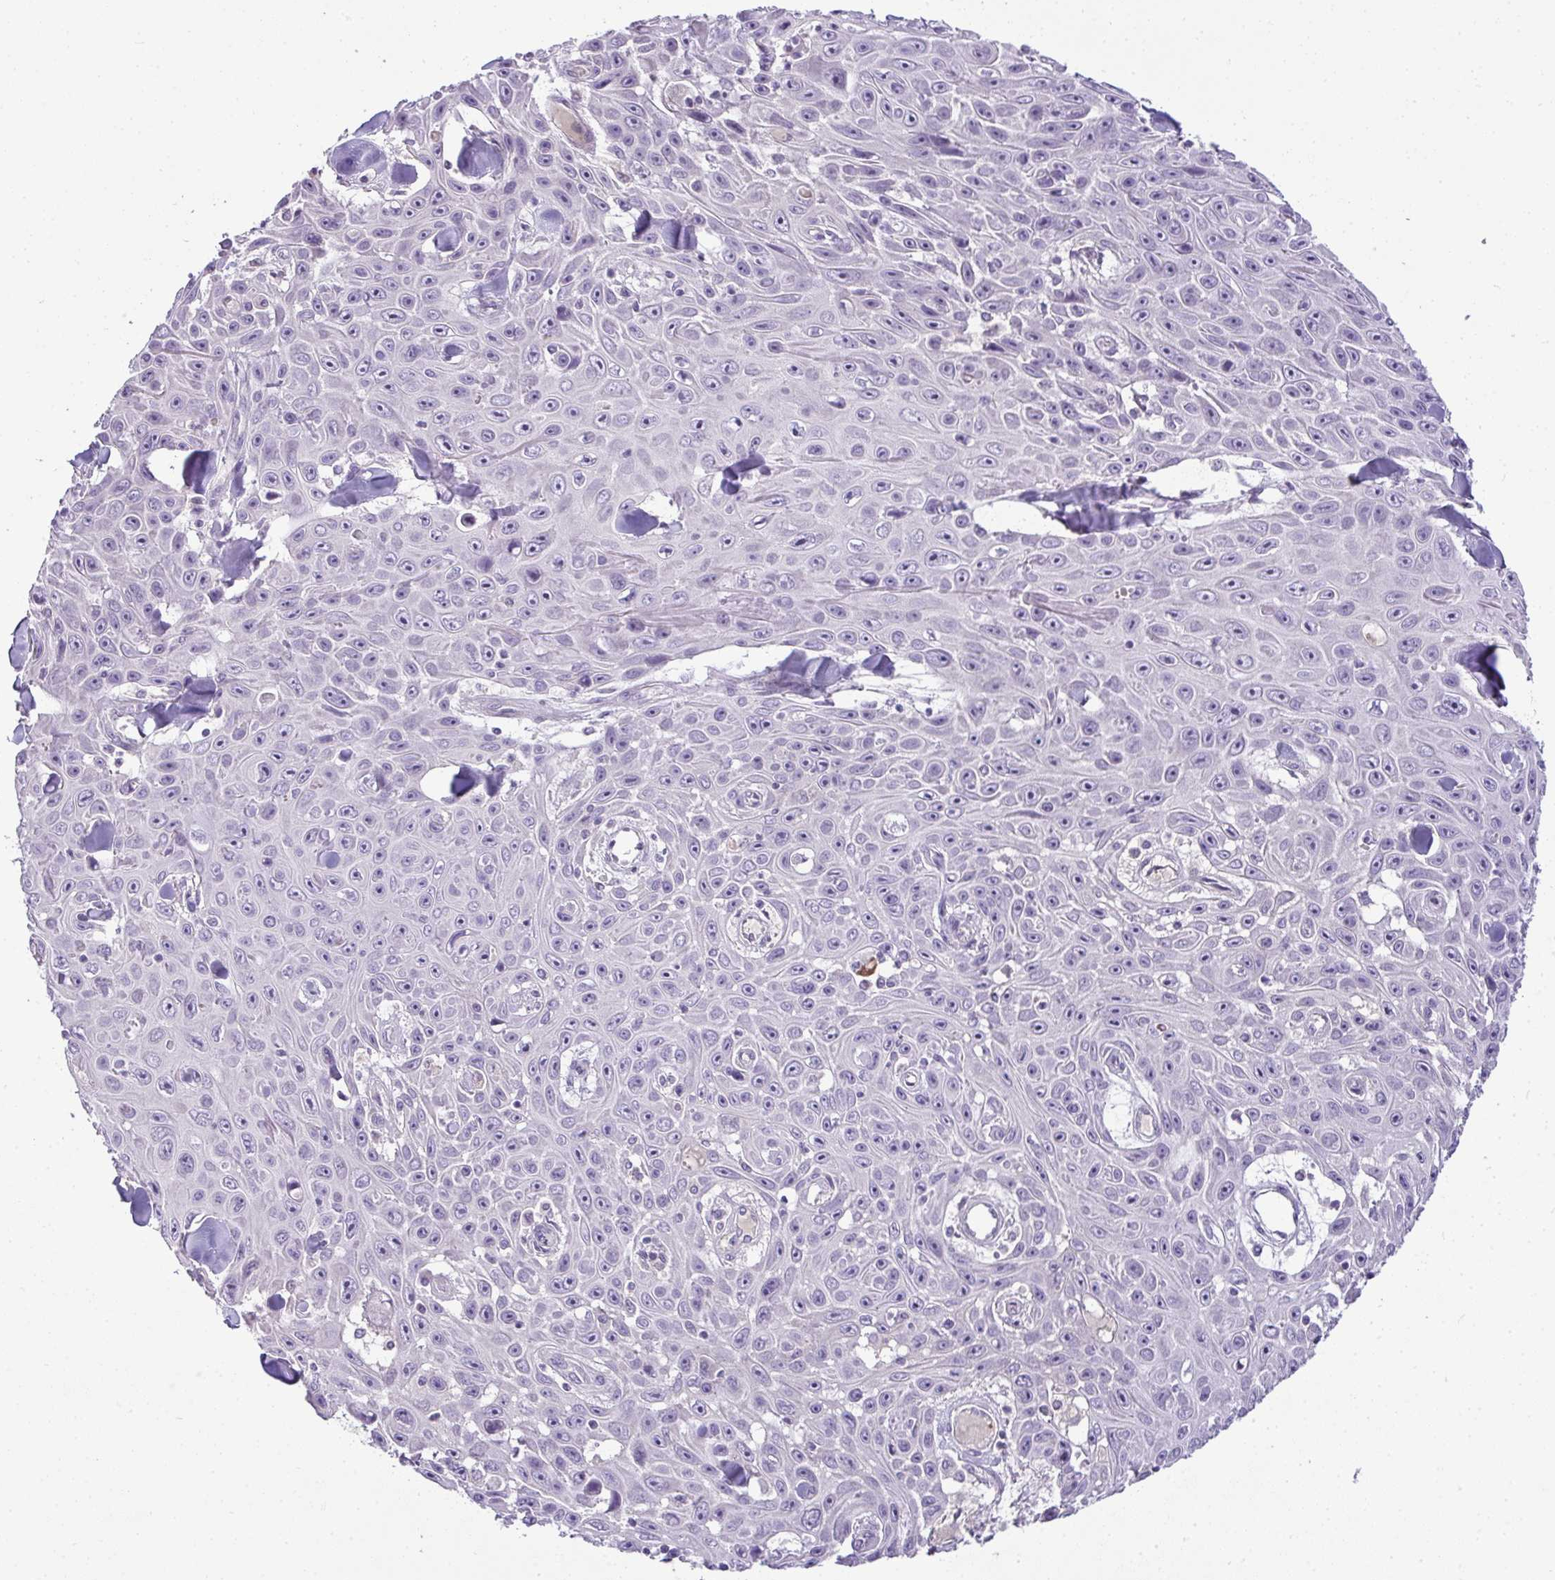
{"staining": {"intensity": "negative", "quantity": "none", "location": "none"}, "tissue": "skin cancer", "cell_type": "Tumor cells", "image_type": "cancer", "snomed": [{"axis": "morphology", "description": "Squamous cell carcinoma, NOS"}, {"axis": "topography", "description": "Skin"}], "caption": "Histopathology image shows no significant protein positivity in tumor cells of skin squamous cell carcinoma.", "gene": "CMPK1", "patient": {"sex": "male", "age": 82}}